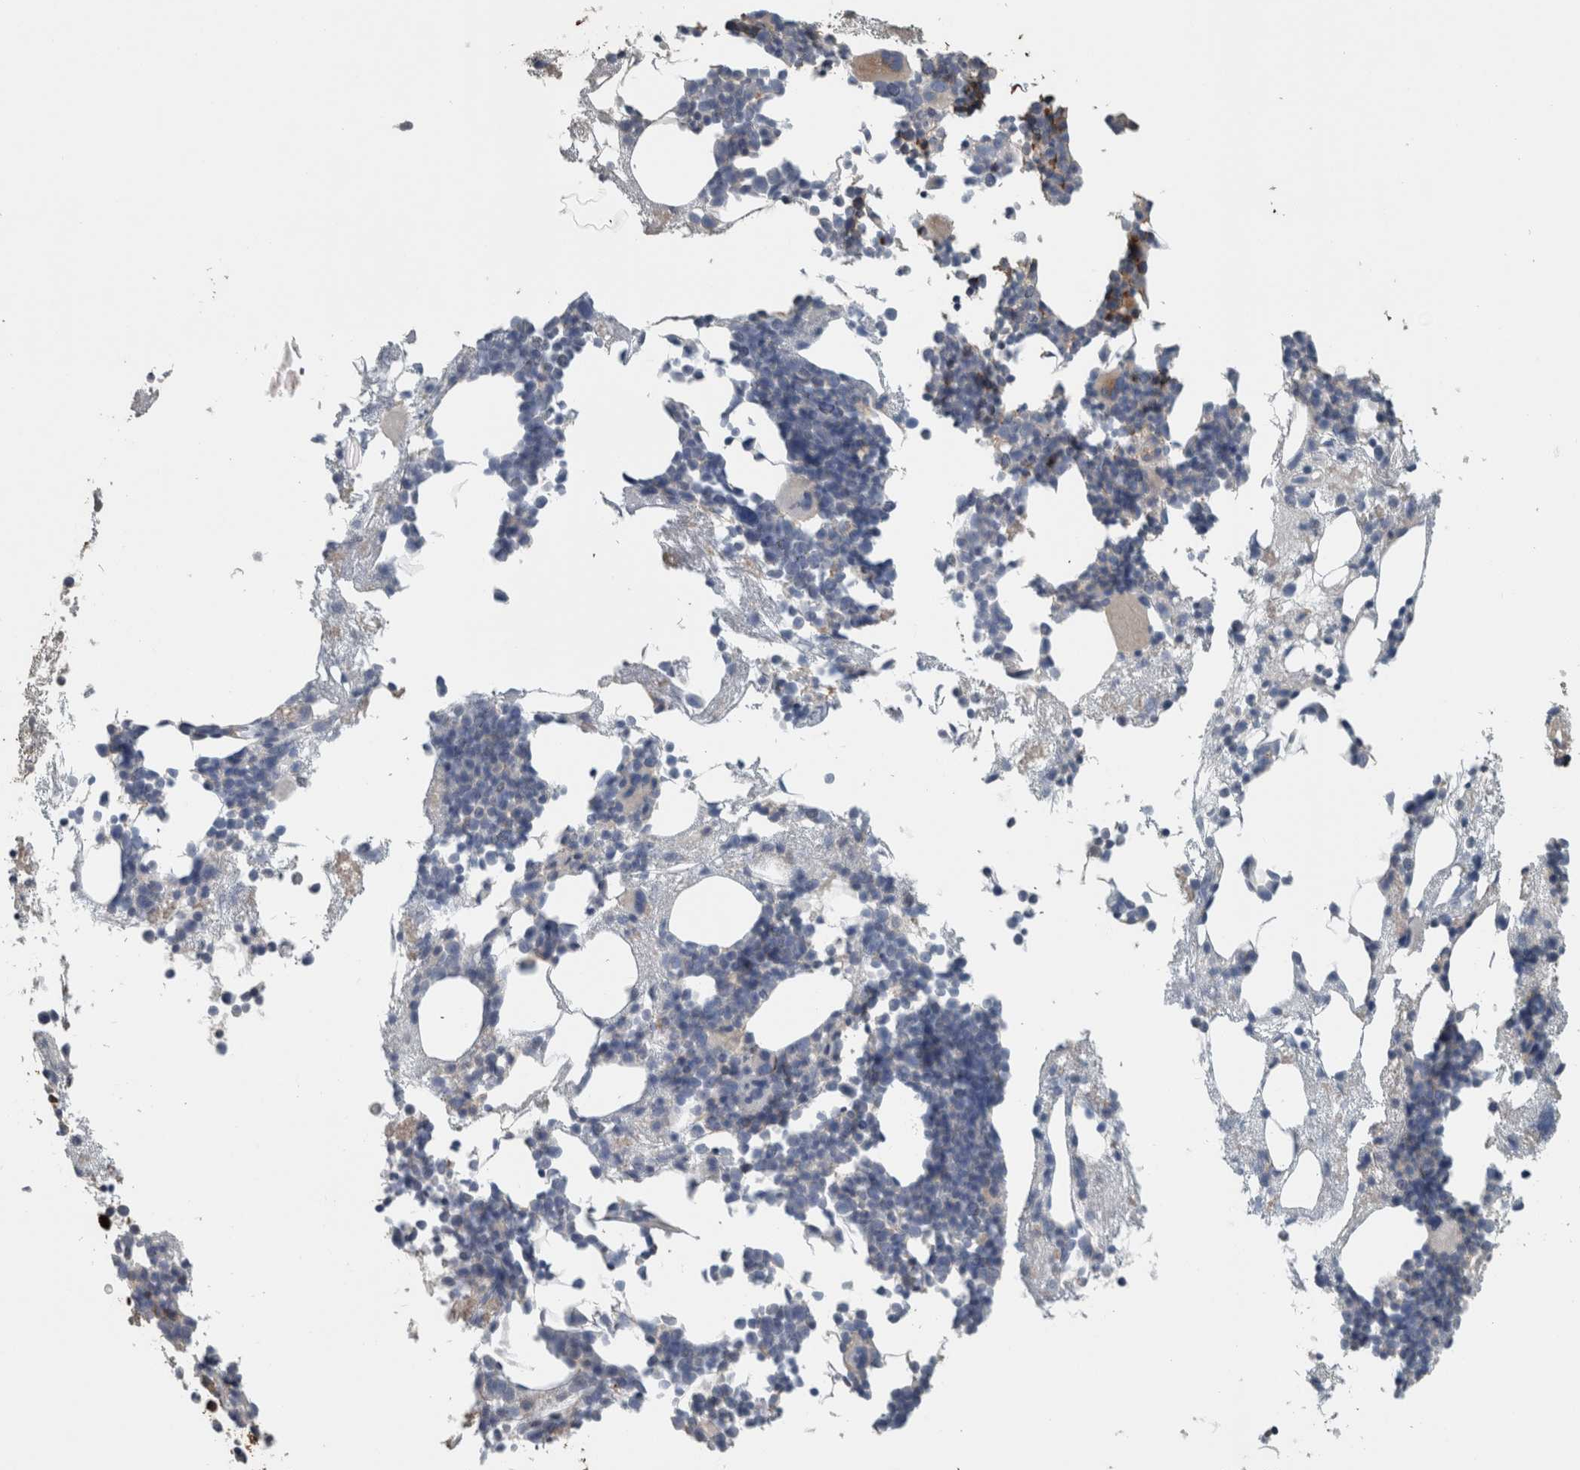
{"staining": {"intensity": "negative", "quantity": "none", "location": "none"}, "tissue": "bone marrow", "cell_type": "Hematopoietic cells", "image_type": "normal", "snomed": [{"axis": "morphology", "description": "Normal tissue, NOS"}, {"axis": "morphology", "description": "Inflammation, NOS"}, {"axis": "topography", "description": "Bone marrow"}], "caption": "Photomicrograph shows no protein expression in hematopoietic cells of unremarkable bone marrow.", "gene": "SH3GL2", "patient": {"sex": "female", "age": 81}}